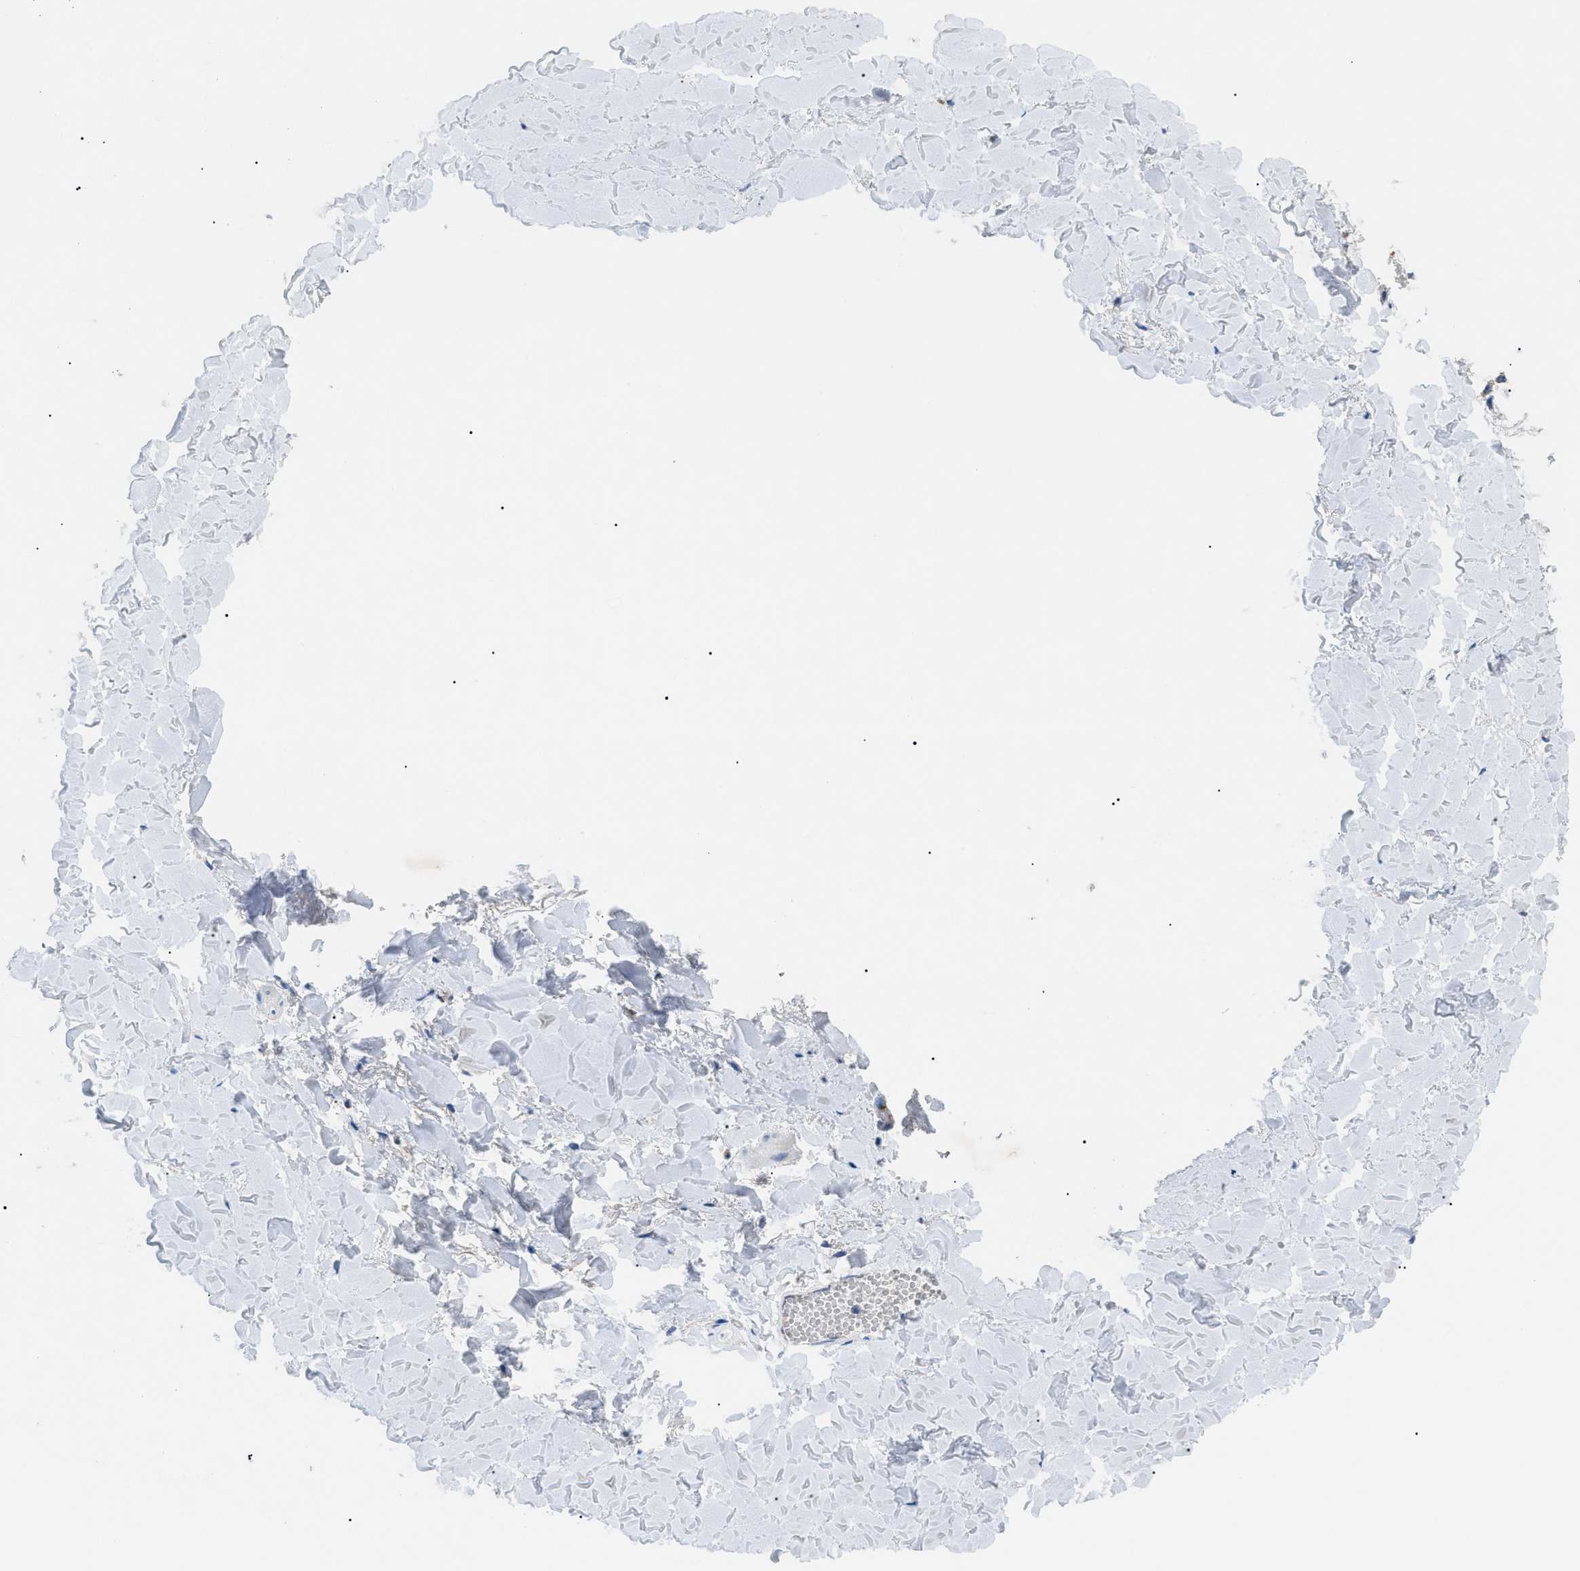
{"staining": {"intensity": "negative", "quantity": "none", "location": "none"}, "tissue": "skin", "cell_type": "Fibroblasts", "image_type": "normal", "snomed": [{"axis": "morphology", "description": "Normal tissue, NOS"}, {"axis": "topography", "description": "Skin"}], "caption": "The immunohistochemistry micrograph has no significant positivity in fibroblasts of skin. Brightfield microscopy of immunohistochemistry (IHC) stained with DAB (3,3'-diaminobenzidine) (brown) and hematoxylin (blue), captured at high magnification.", "gene": "ZDHHC24", "patient": {"sex": "female", "age": 17}}